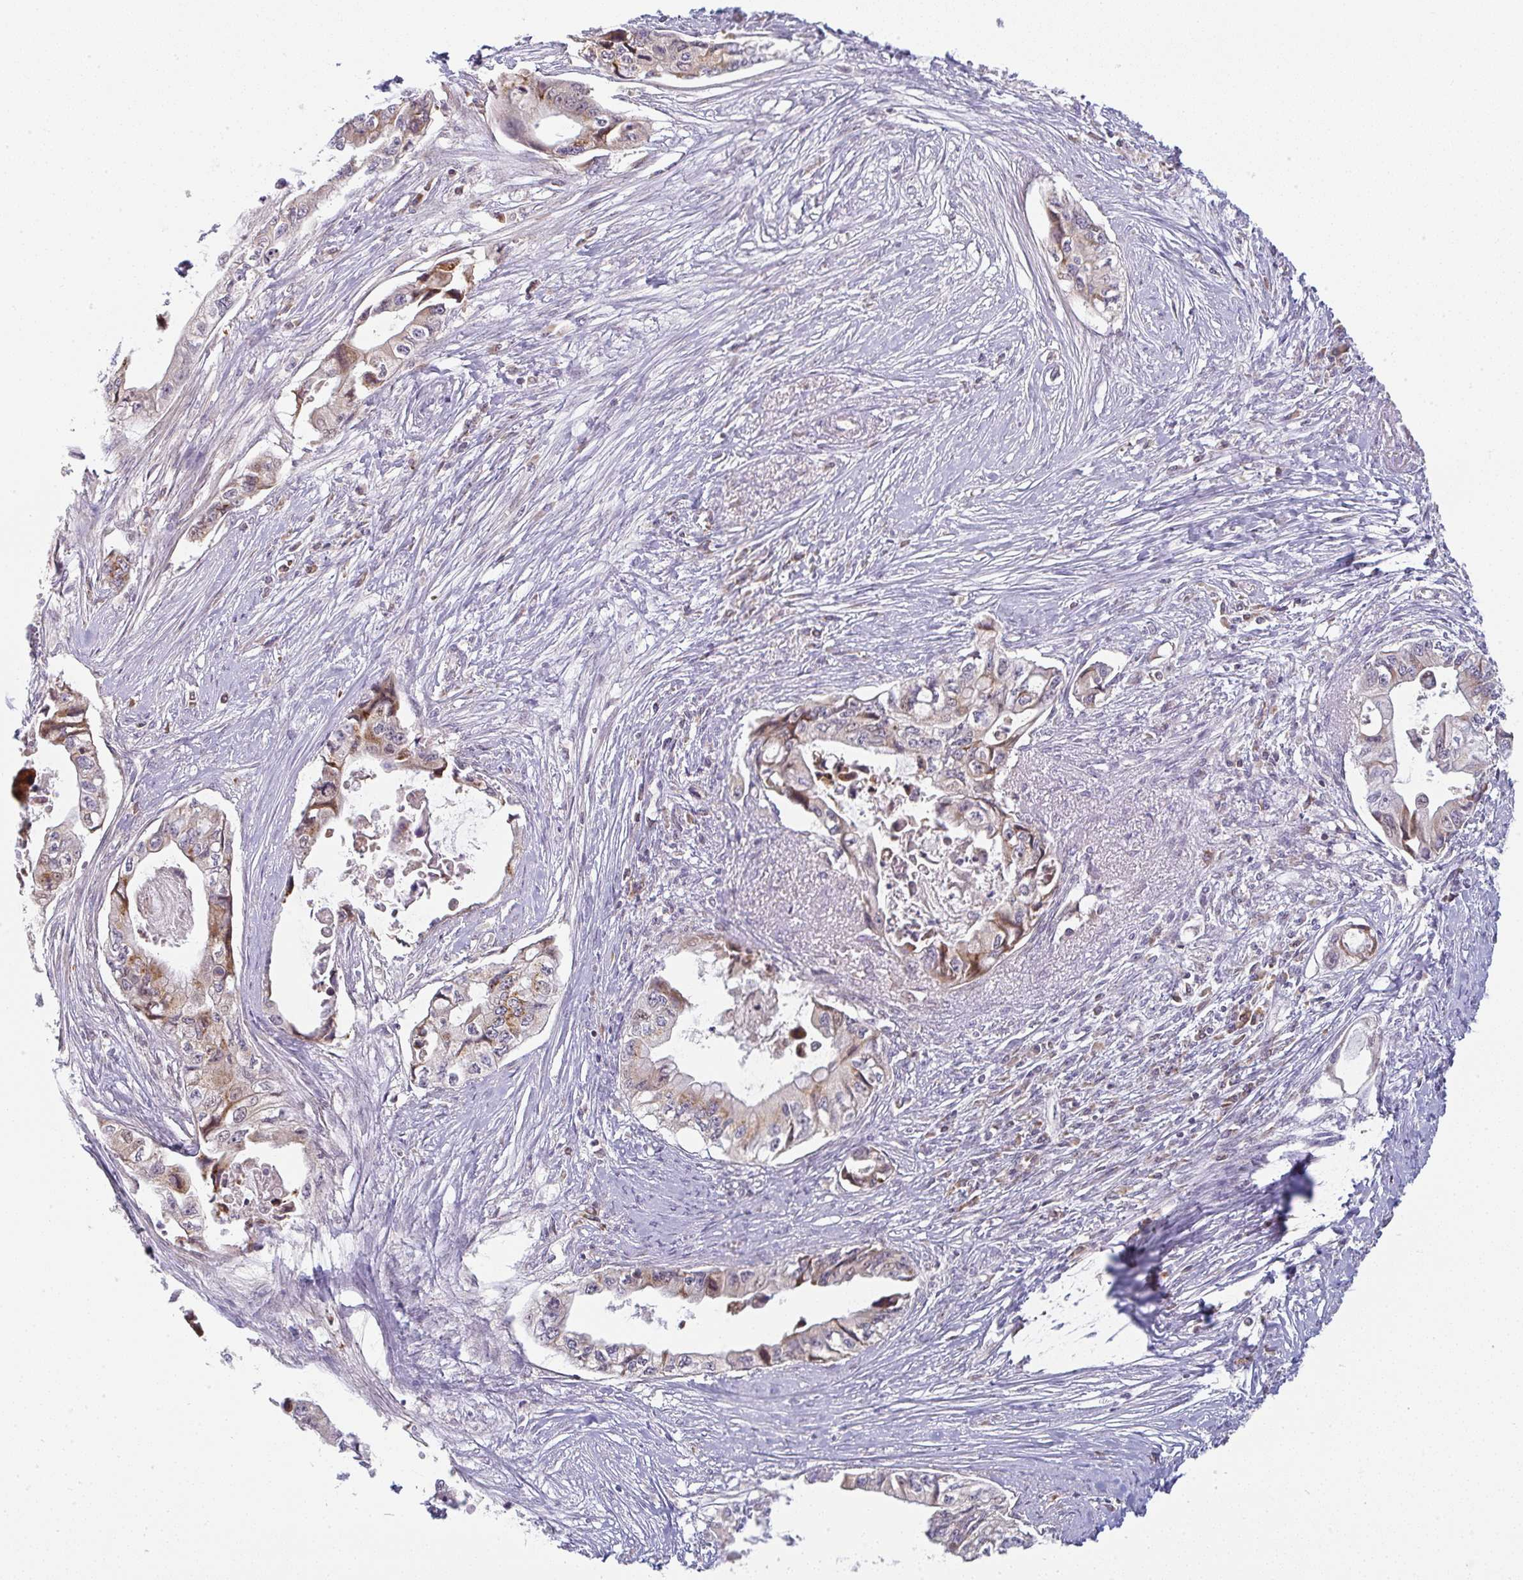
{"staining": {"intensity": "moderate", "quantity": "25%-75%", "location": "cytoplasmic/membranous"}, "tissue": "pancreatic cancer", "cell_type": "Tumor cells", "image_type": "cancer", "snomed": [{"axis": "morphology", "description": "Adenocarcinoma, NOS"}, {"axis": "topography", "description": "Pancreas"}], "caption": "Protein expression analysis of adenocarcinoma (pancreatic) reveals moderate cytoplasmic/membranous staining in approximately 25%-75% of tumor cells. The staining is performed using DAB brown chromogen to label protein expression. The nuclei are counter-stained blue using hematoxylin.", "gene": "MOB1A", "patient": {"sex": "male", "age": 66}}